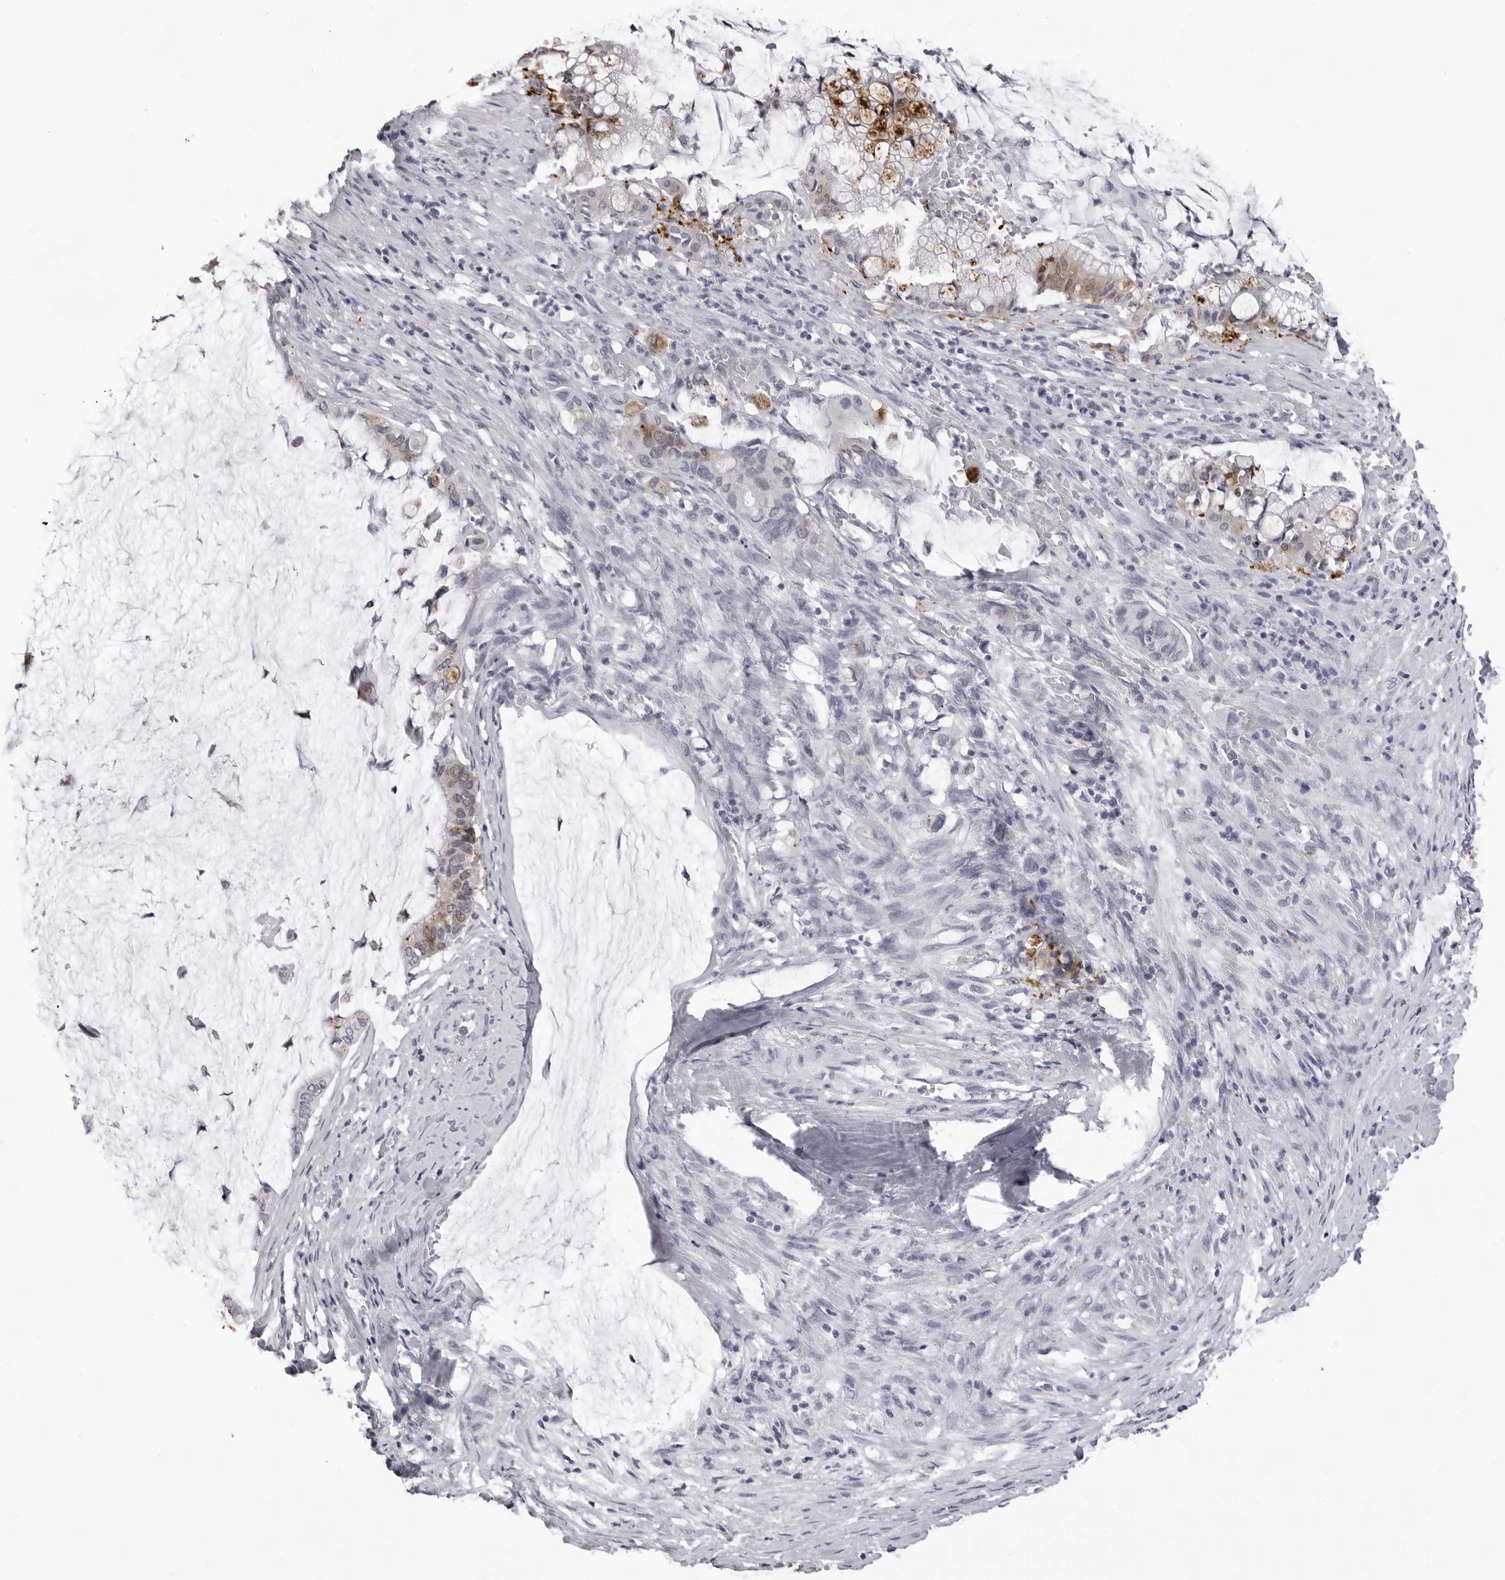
{"staining": {"intensity": "moderate", "quantity": "<25%", "location": "cytoplasmic/membranous"}, "tissue": "pancreatic cancer", "cell_type": "Tumor cells", "image_type": "cancer", "snomed": [{"axis": "morphology", "description": "Adenocarcinoma, NOS"}, {"axis": "topography", "description": "Pancreas"}], "caption": "A low amount of moderate cytoplasmic/membranous positivity is appreciated in approximately <25% of tumor cells in pancreatic cancer (adenocarcinoma) tissue.", "gene": "LGALS4", "patient": {"sex": "male", "age": 41}}